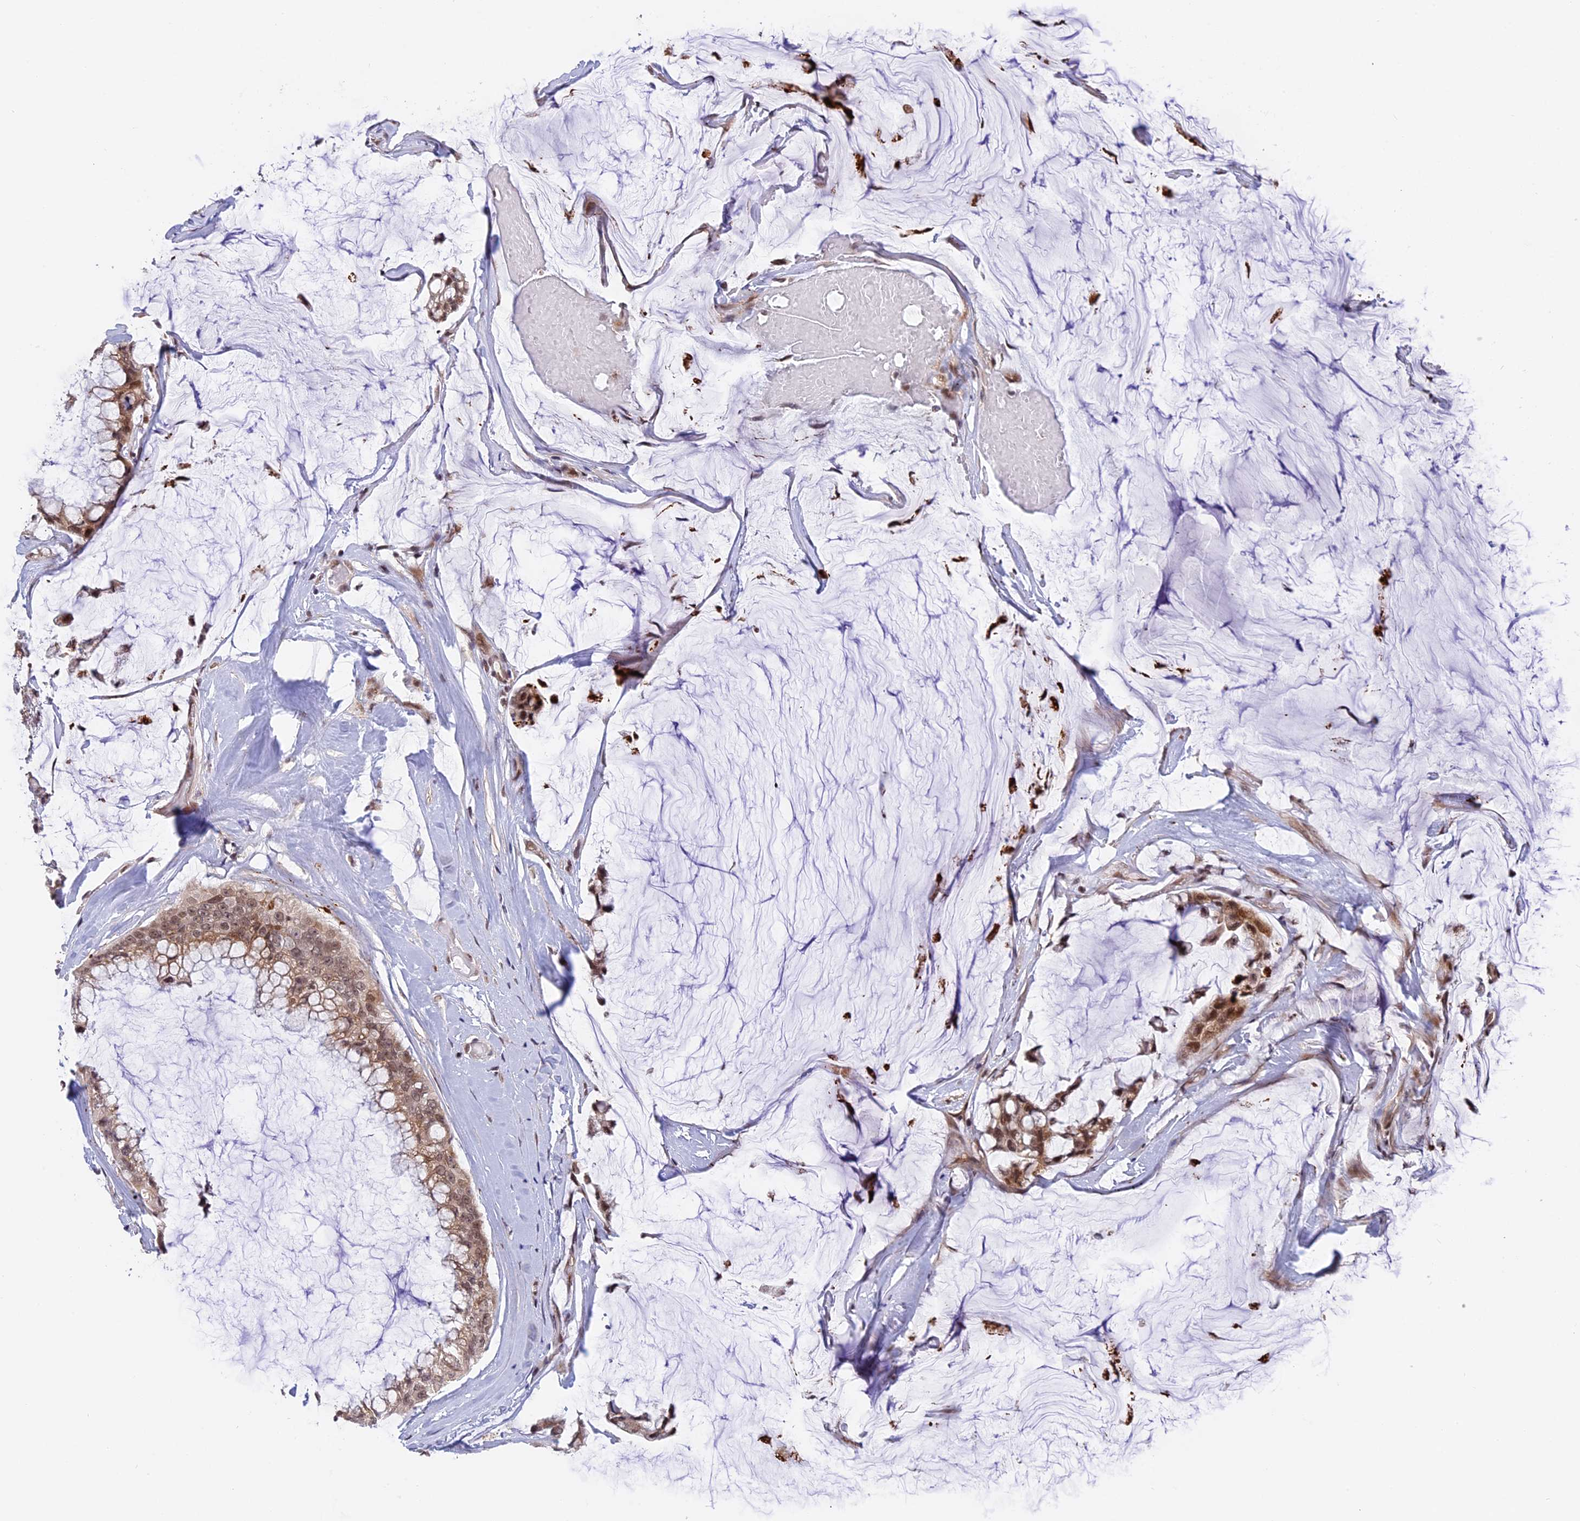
{"staining": {"intensity": "moderate", "quantity": ">75%", "location": "cytoplasmic/membranous,nuclear"}, "tissue": "ovarian cancer", "cell_type": "Tumor cells", "image_type": "cancer", "snomed": [{"axis": "morphology", "description": "Cystadenocarcinoma, mucinous, NOS"}, {"axis": "topography", "description": "Ovary"}], "caption": "A brown stain highlights moderate cytoplasmic/membranous and nuclear expression of a protein in ovarian cancer tumor cells. The staining is performed using DAB brown chromogen to label protein expression. The nuclei are counter-stained blue using hematoxylin.", "gene": "POLR2C", "patient": {"sex": "female", "age": 39}}